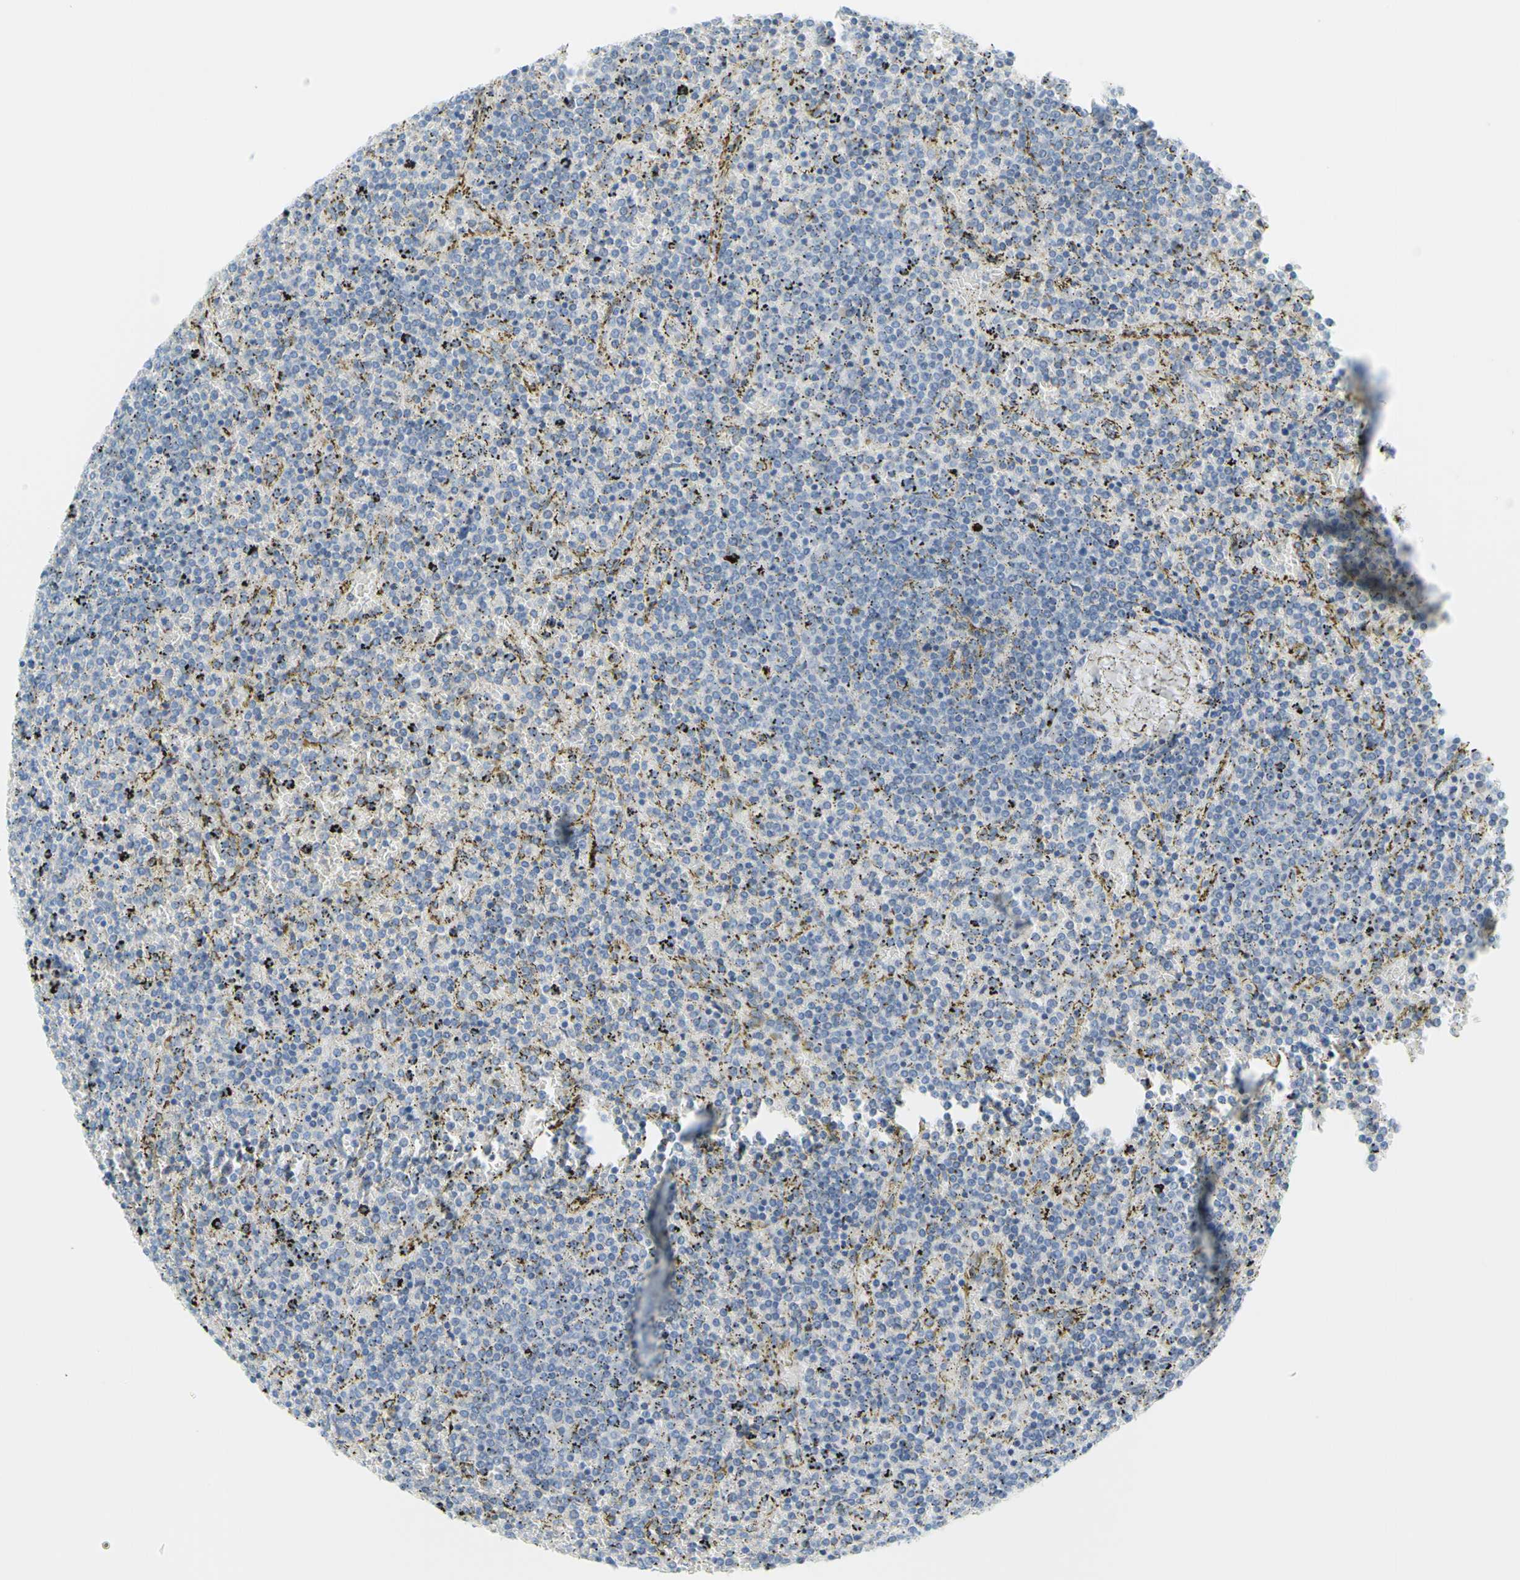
{"staining": {"intensity": "negative", "quantity": "none", "location": "none"}, "tissue": "lymphoma", "cell_type": "Tumor cells", "image_type": "cancer", "snomed": [{"axis": "morphology", "description": "Malignant lymphoma, non-Hodgkin's type, Low grade"}, {"axis": "topography", "description": "Spleen"}], "caption": "A high-resolution image shows immunohistochemistry (IHC) staining of low-grade malignant lymphoma, non-Hodgkin's type, which demonstrates no significant expression in tumor cells.", "gene": "DCT", "patient": {"sex": "female", "age": 77}}